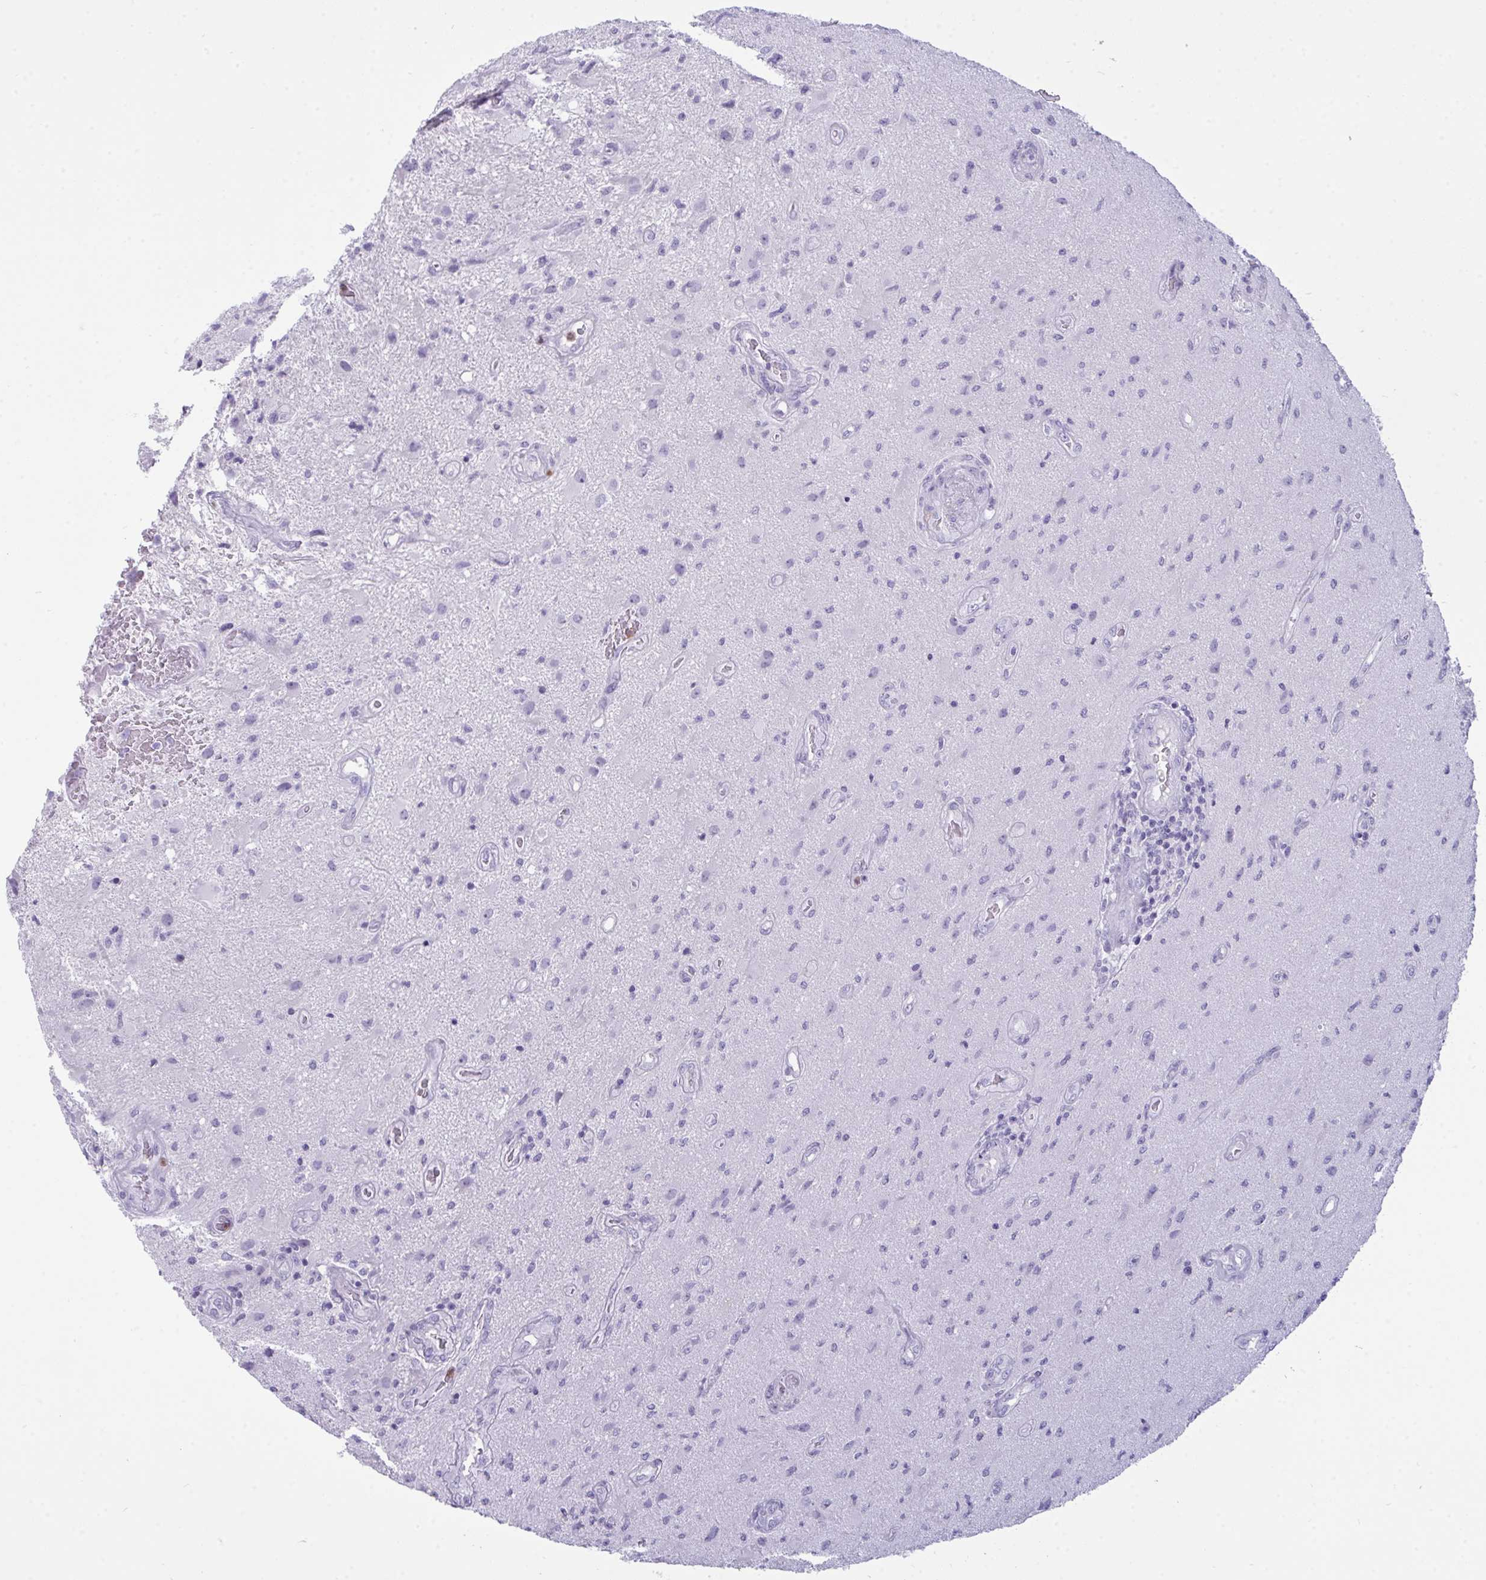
{"staining": {"intensity": "negative", "quantity": "none", "location": "none"}, "tissue": "glioma", "cell_type": "Tumor cells", "image_type": "cancer", "snomed": [{"axis": "morphology", "description": "Glioma, malignant, High grade"}, {"axis": "topography", "description": "Brain"}], "caption": "Tumor cells show no significant expression in glioma. The staining was performed using DAB (3,3'-diaminobenzidine) to visualize the protein expression in brown, while the nuclei were stained in blue with hematoxylin (Magnification: 20x).", "gene": "ARHGAP42", "patient": {"sex": "male", "age": 67}}